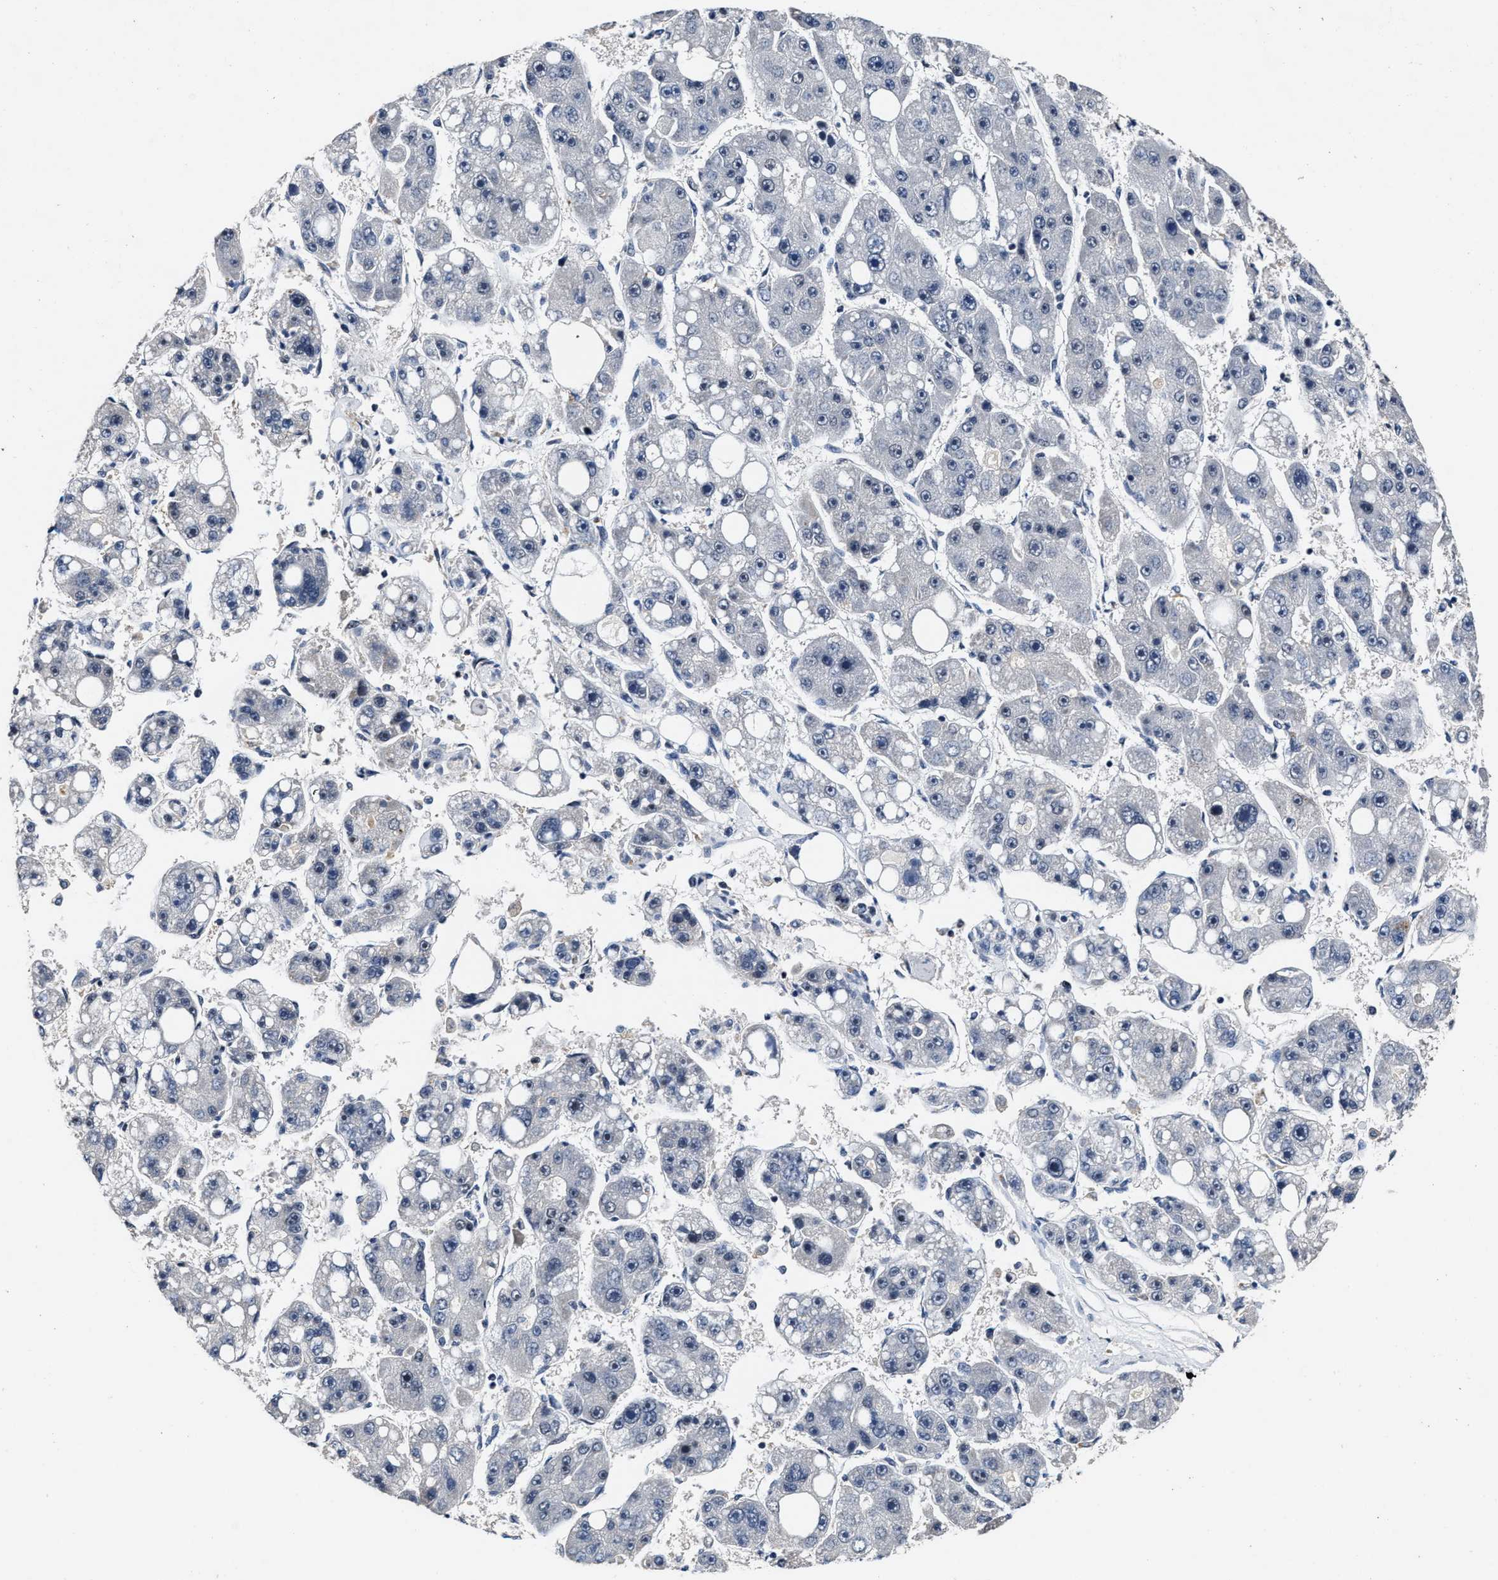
{"staining": {"intensity": "negative", "quantity": "none", "location": "none"}, "tissue": "liver cancer", "cell_type": "Tumor cells", "image_type": "cancer", "snomed": [{"axis": "morphology", "description": "Carcinoma, Hepatocellular, NOS"}, {"axis": "topography", "description": "Liver"}], "caption": "Photomicrograph shows no significant protein positivity in tumor cells of liver hepatocellular carcinoma.", "gene": "ZNF233", "patient": {"sex": "female", "age": 61}}